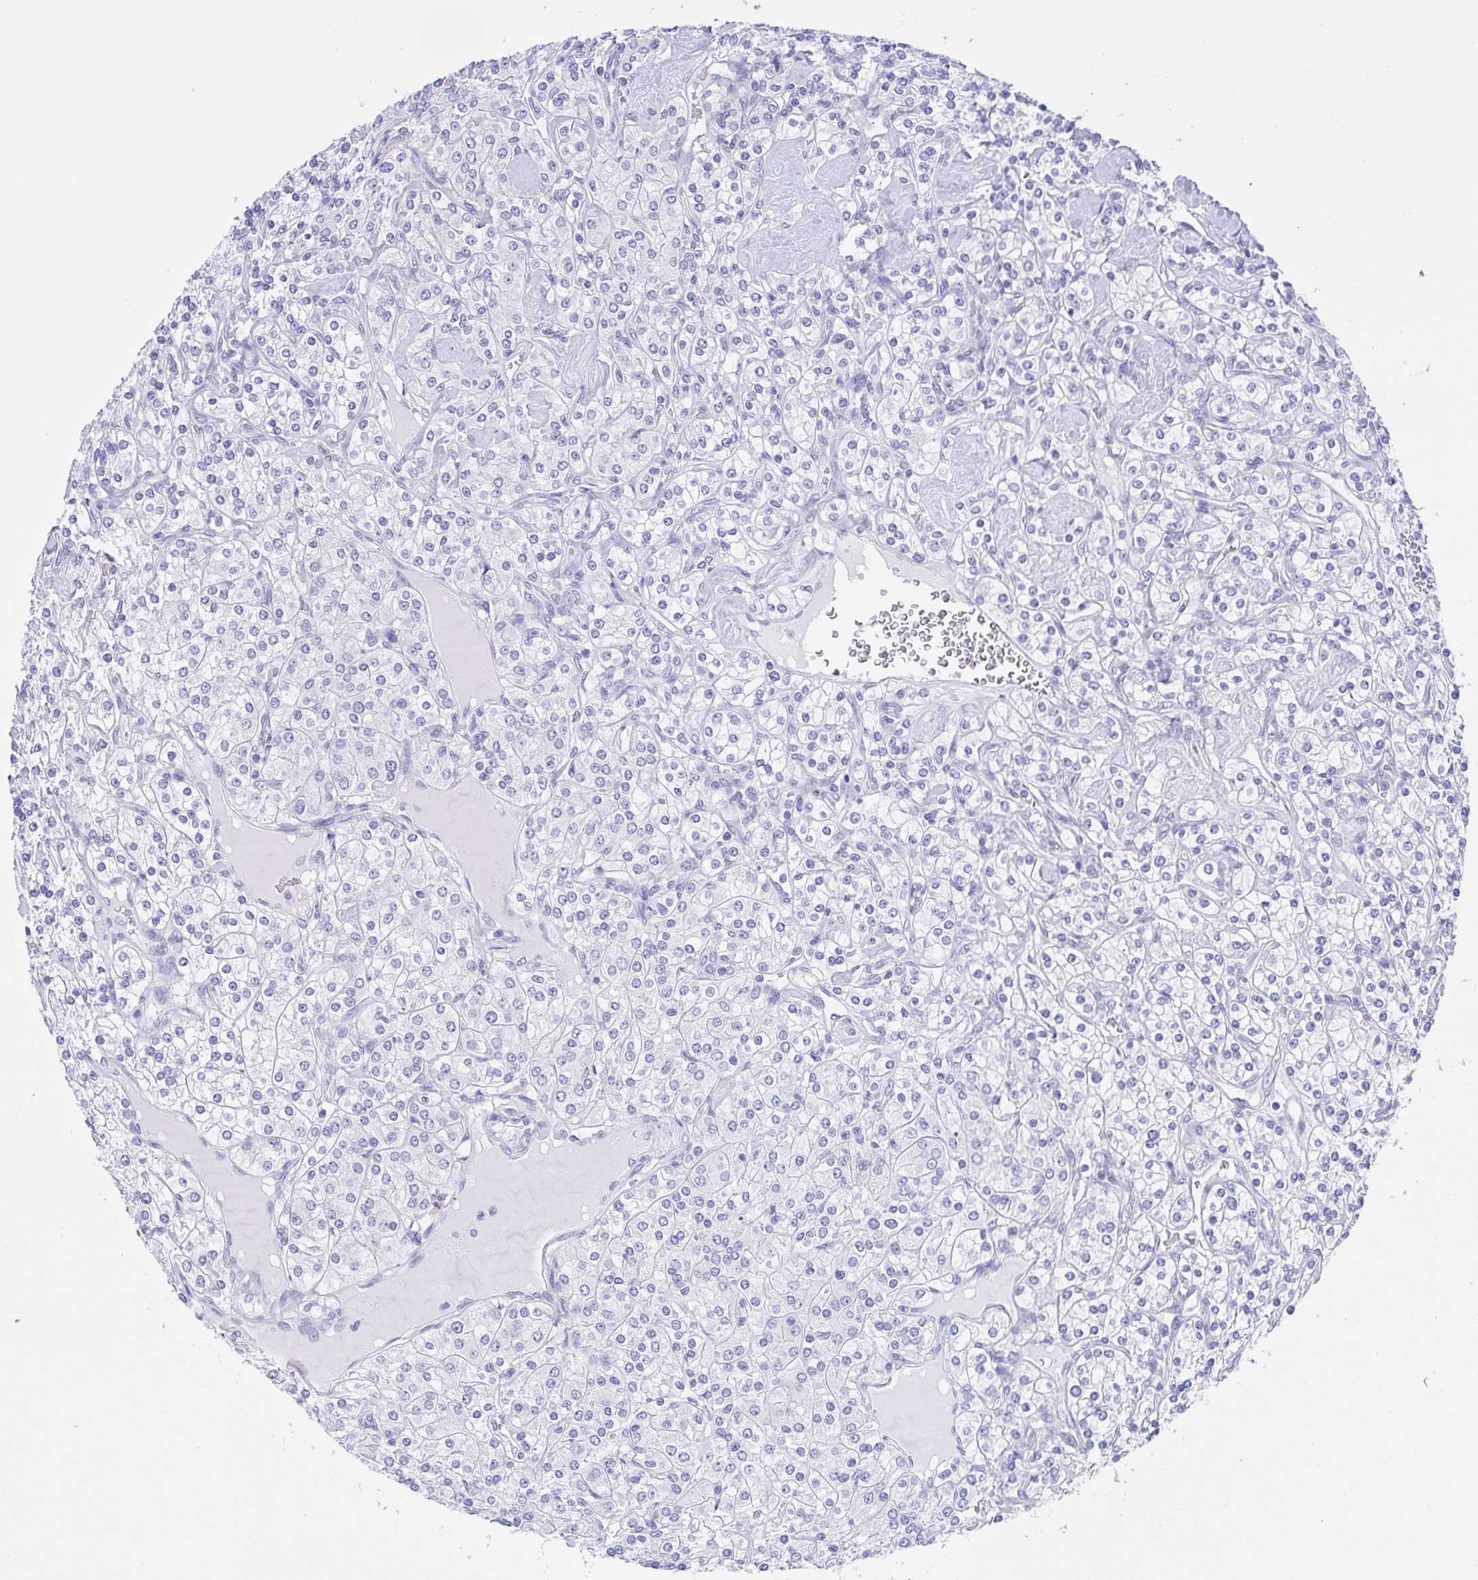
{"staining": {"intensity": "negative", "quantity": "none", "location": "none"}, "tissue": "renal cancer", "cell_type": "Tumor cells", "image_type": "cancer", "snomed": [{"axis": "morphology", "description": "Adenocarcinoma, NOS"}, {"axis": "topography", "description": "Kidney"}], "caption": "Protein analysis of adenocarcinoma (renal) demonstrates no significant positivity in tumor cells.", "gene": "SCG3", "patient": {"sex": "male", "age": 77}}